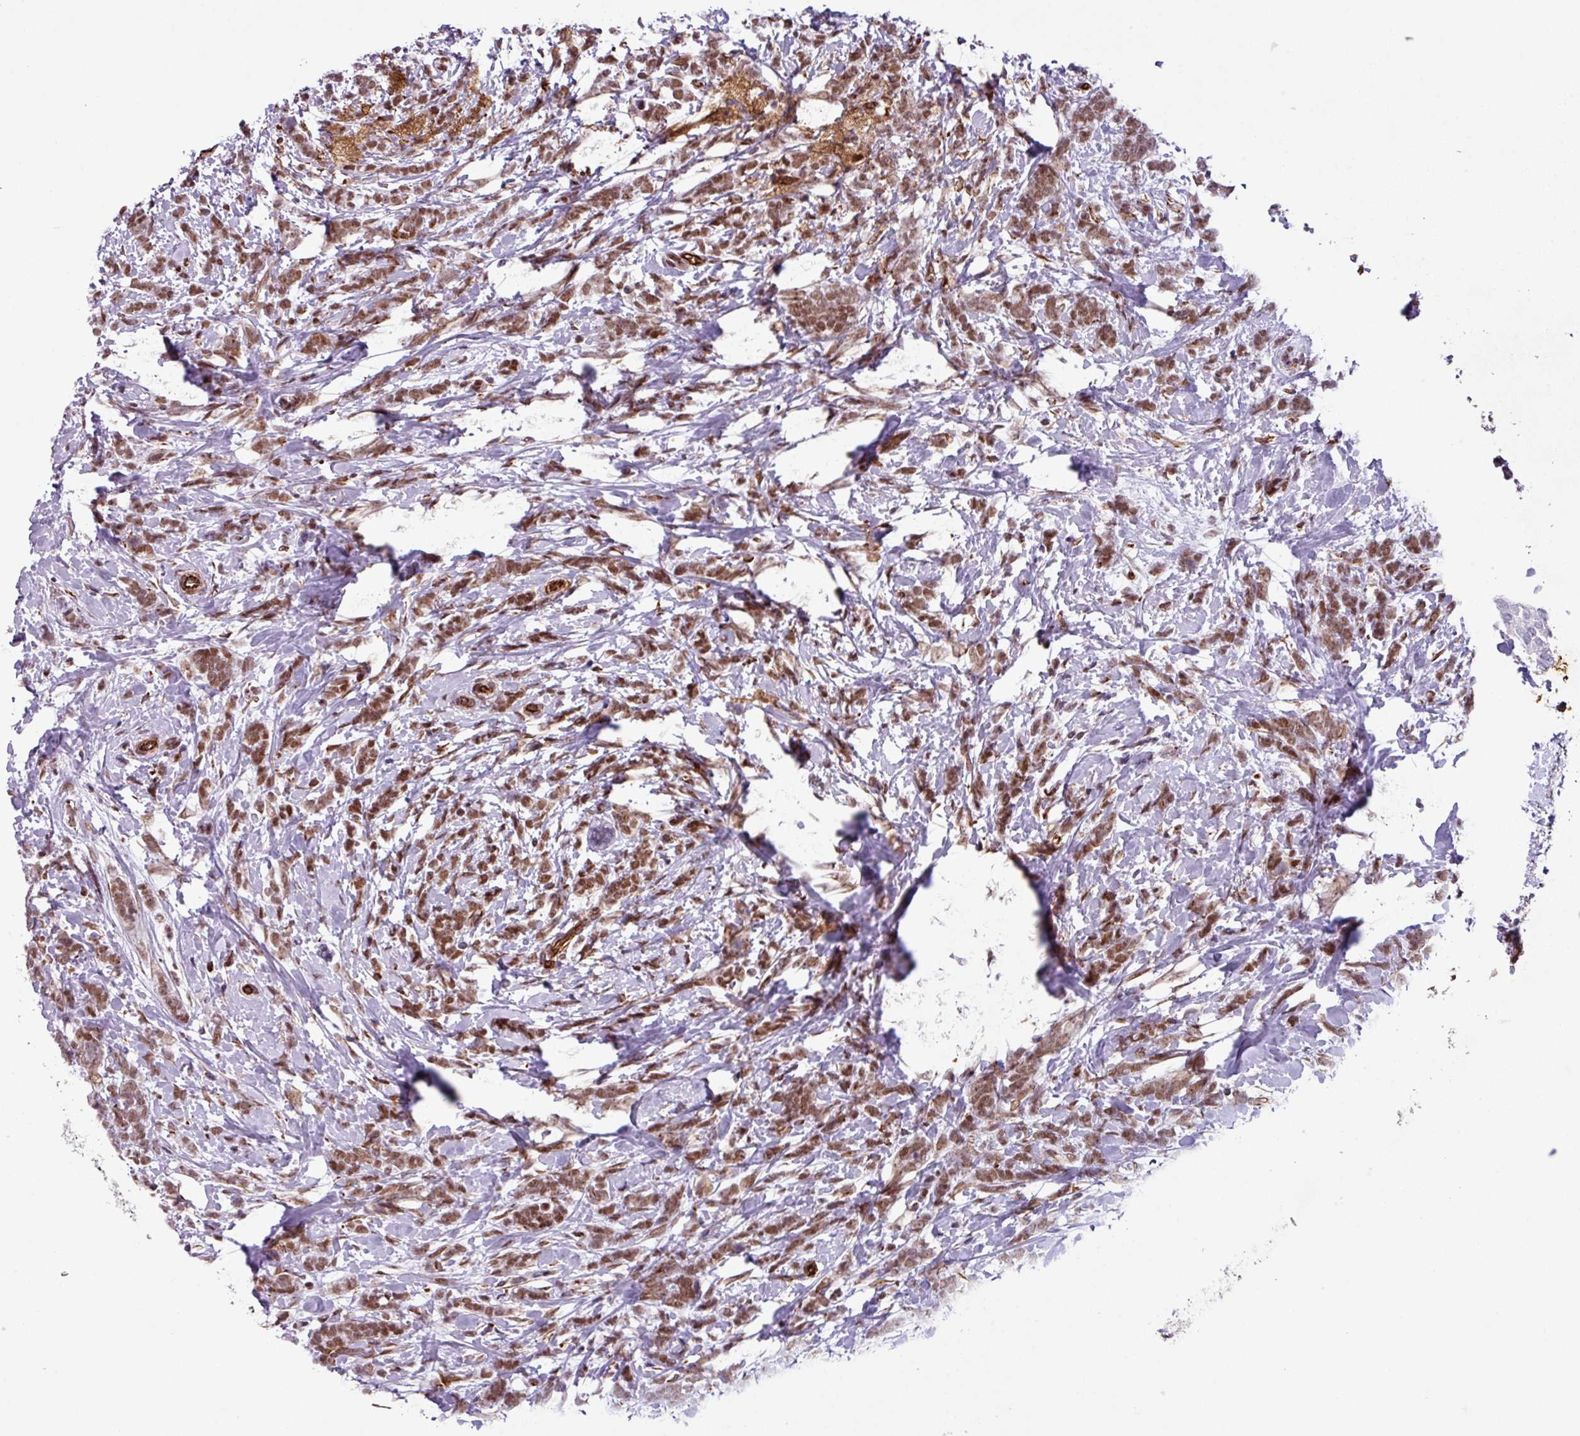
{"staining": {"intensity": "moderate", "quantity": ">75%", "location": "cytoplasmic/membranous,nuclear"}, "tissue": "breast cancer", "cell_type": "Tumor cells", "image_type": "cancer", "snomed": [{"axis": "morphology", "description": "Lobular carcinoma"}, {"axis": "topography", "description": "Breast"}], "caption": "Moderate cytoplasmic/membranous and nuclear protein positivity is identified in approximately >75% of tumor cells in lobular carcinoma (breast).", "gene": "CHD3", "patient": {"sex": "female", "age": 58}}